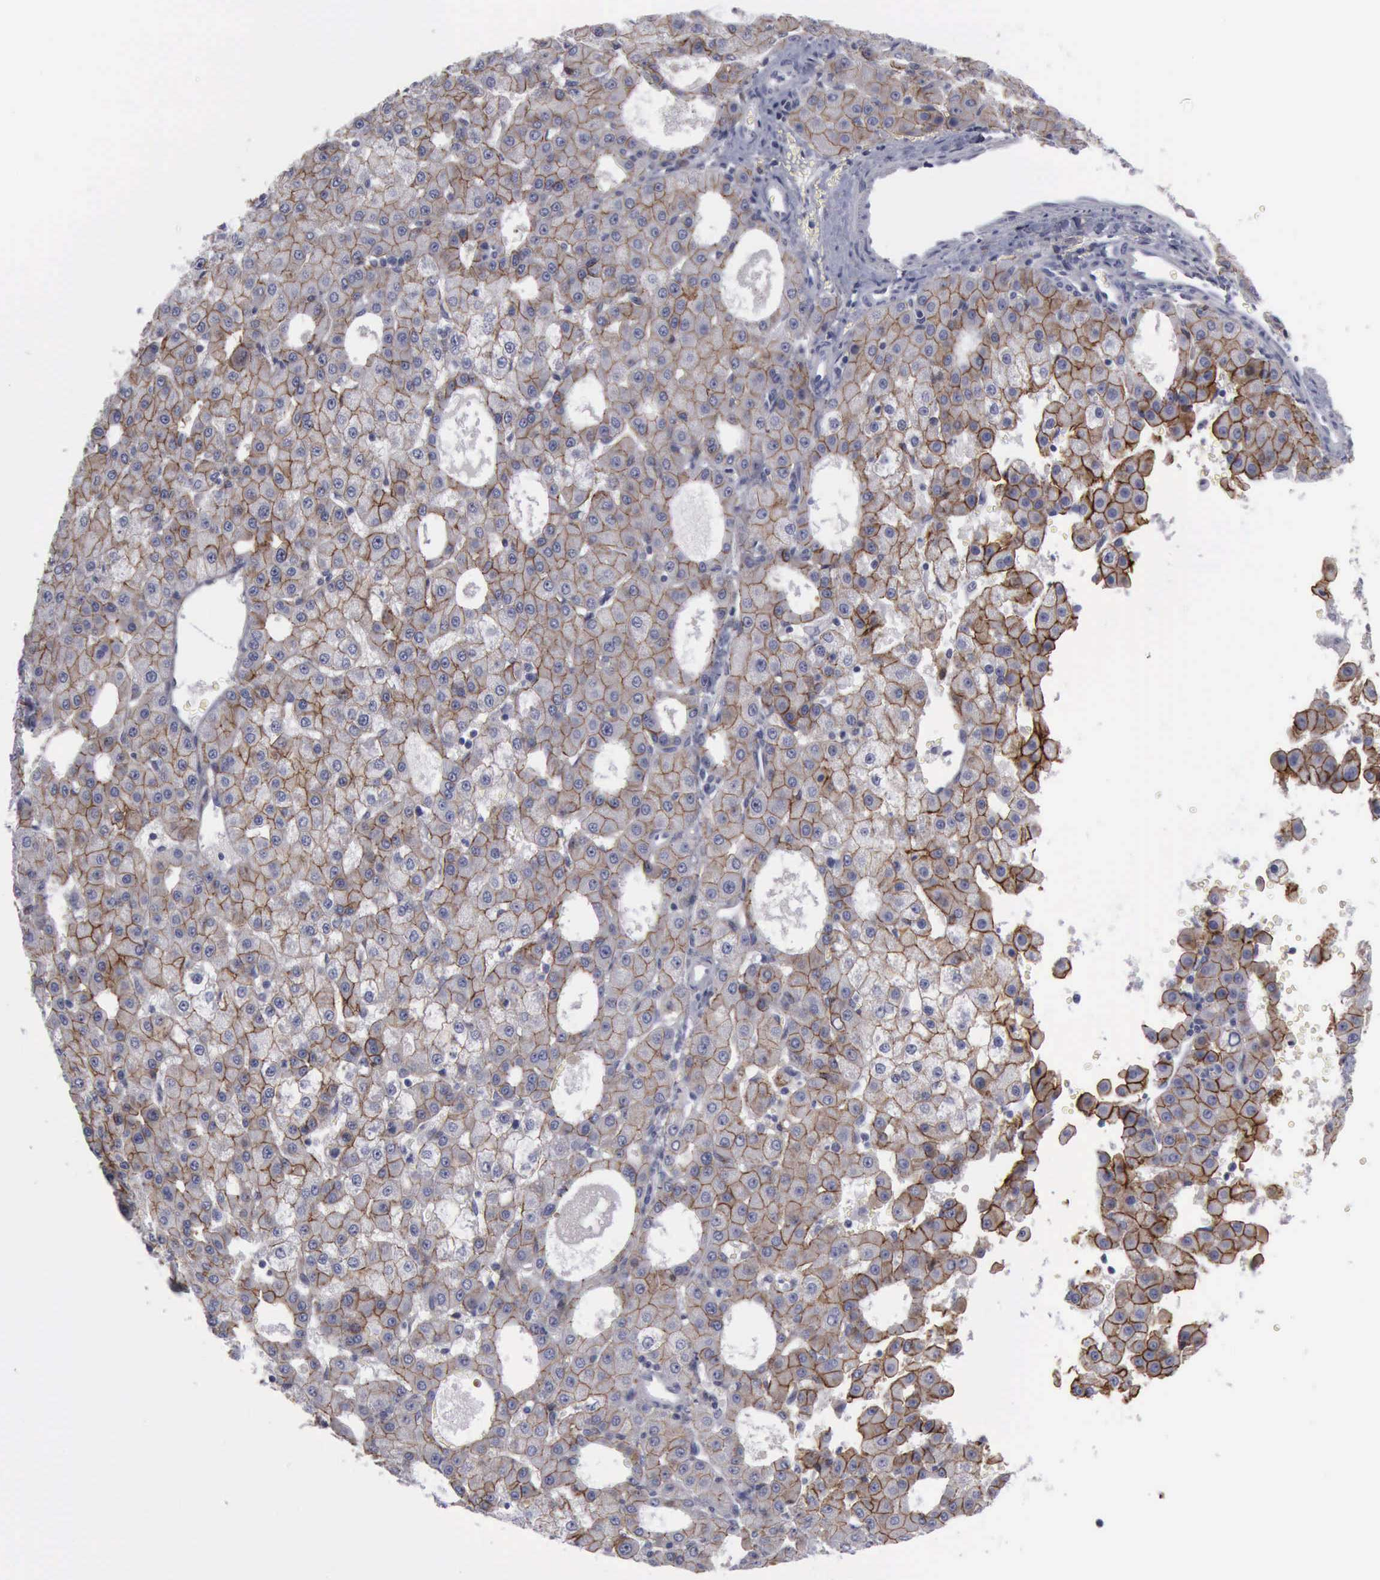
{"staining": {"intensity": "moderate", "quantity": ">75%", "location": "cytoplasmic/membranous"}, "tissue": "liver cancer", "cell_type": "Tumor cells", "image_type": "cancer", "snomed": [{"axis": "morphology", "description": "Carcinoma, Hepatocellular, NOS"}, {"axis": "topography", "description": "Liver"}], "caption": "A photomicrograph of human liver hepatocellular carcinoma stained for a protein reveals moderate cytoplasmic/membranous brown staining in tumor cells.", "gene": "CDH2", "patient": {"sex": "male", "age": 47}}